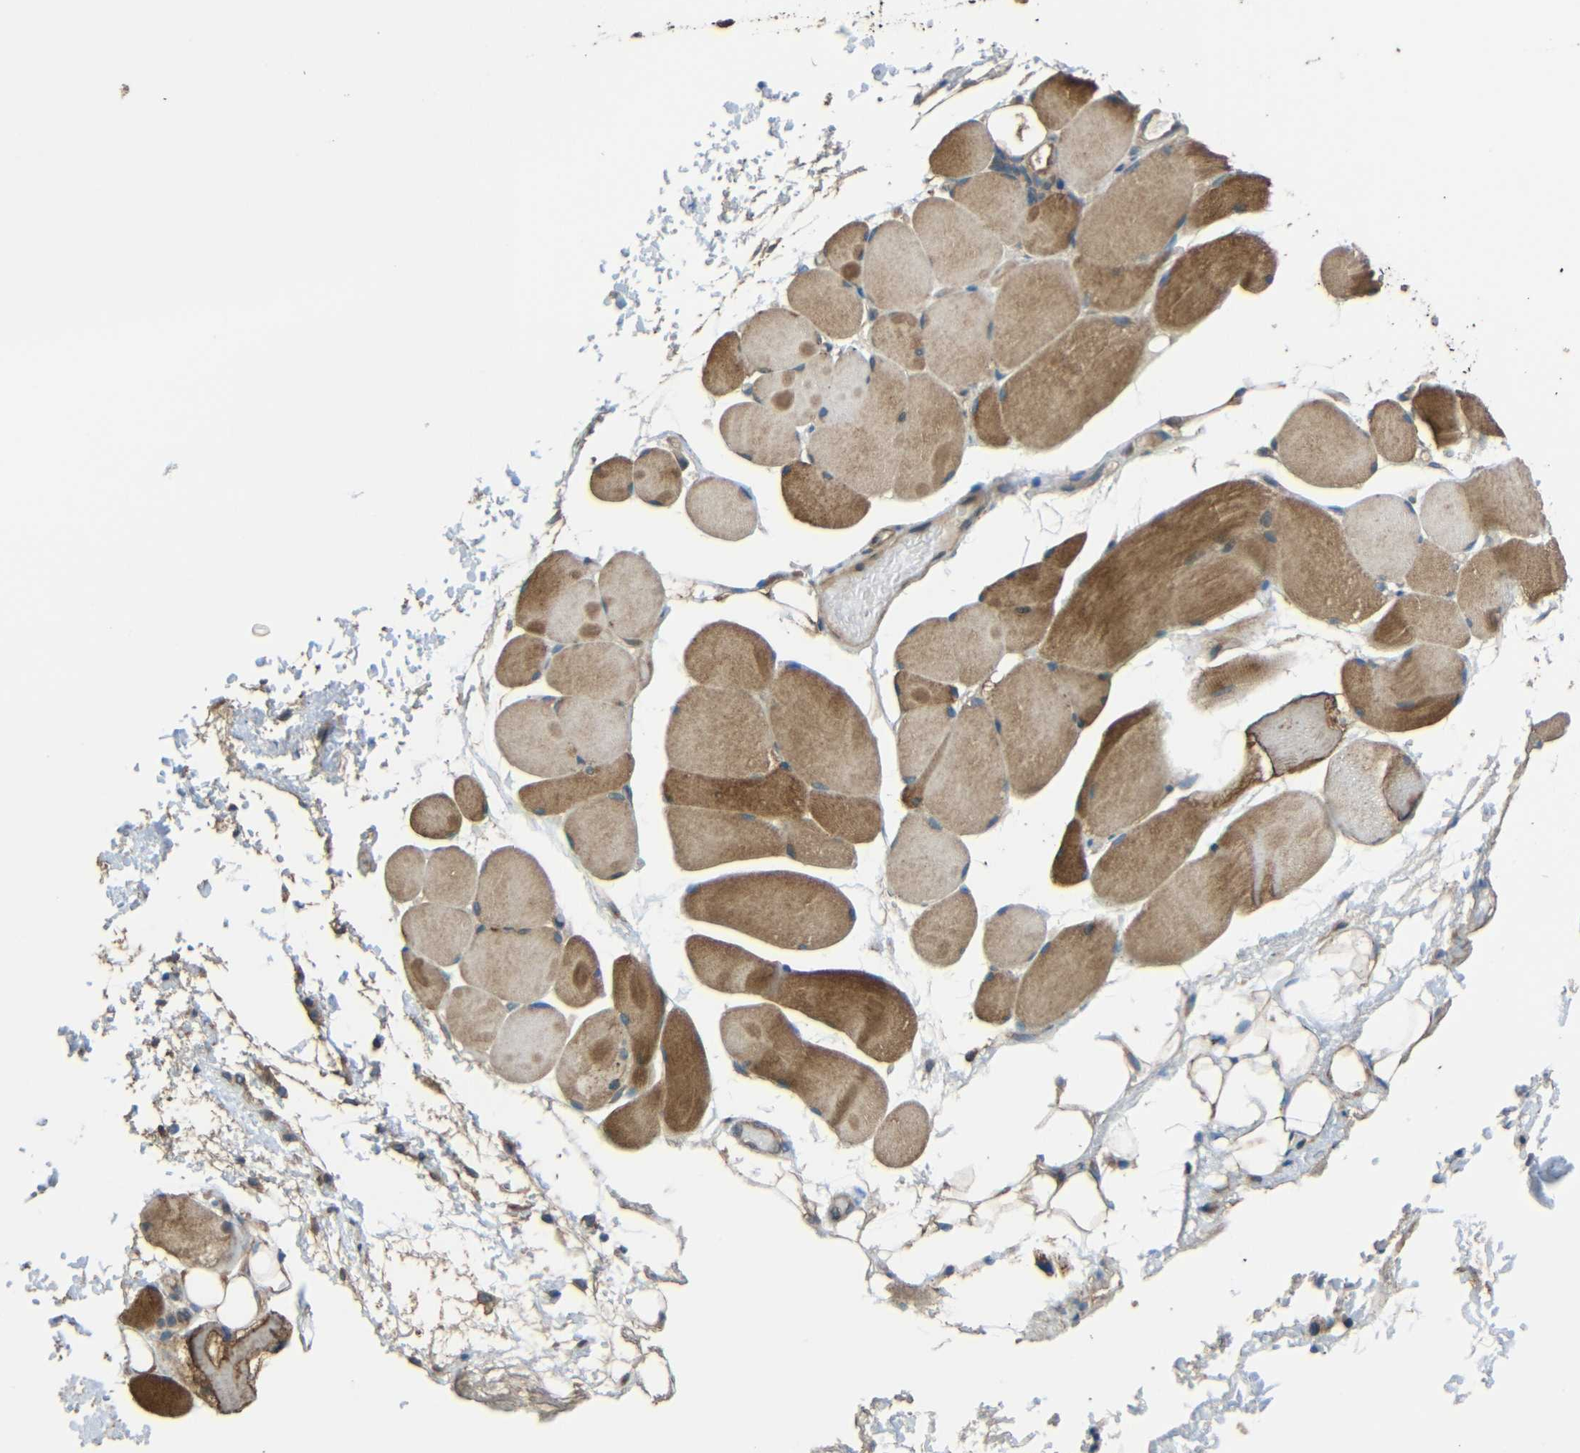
{"staining": {"intensity": "moderate", "quantity": ">75%", "location": "cytoplasmic/membranous"}, "tissue": "adipose tissue", "cell_type": "Adipocytes", "image_type": "normal", "snomed": [{"axis": "morphology", "description": "Normal tissue, NOS"}, {"axis": "morphology", "description": "Inflammation, NOS"}, {"axis": "topography", "description": "Vascular tissue"}, {"axis": "topography", "description": "Salivary gland"}], "caption": "Immunohistochemistry photomicrograph of benign human adipose tissue stained for a protein (brown), which shows medium levels of moderate cytoplasmic/membranous positivity in approximately >75% of adipocytes.", "gene": "ACACA", "patient": {"sex": "female", "age": 75}}